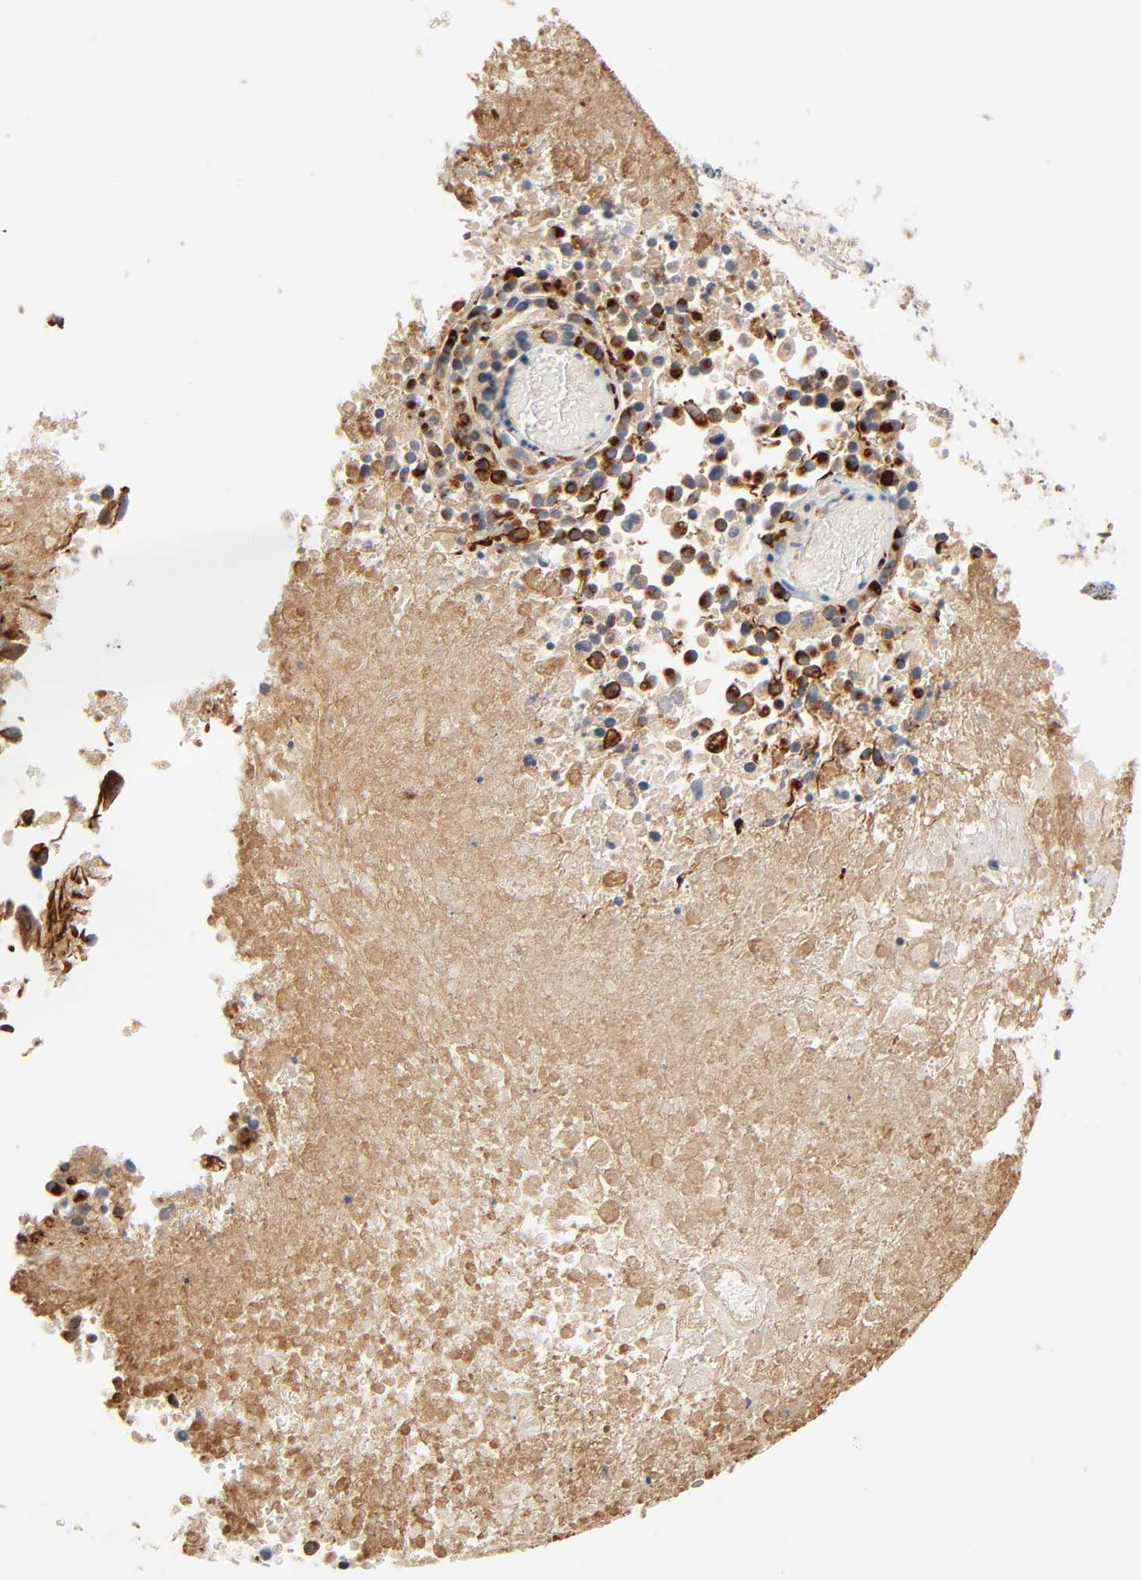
{"staining": {"intensity": "strong", "quantity": ">75%", "location": "cytoplasmic/membranous"}, "tissue": "melanoma", "cell_type": "Tumor cells", "image_type": "cancer", "snomed": [{"axis": "morphology", "description": "Malignant melanoma, Metastatic site"}, {"axis": "topography", "description": "Cerebral cortex"}], "caption": "A high amount of strong cytoplasmic/membranous staining is identified in about >75% of tumor cells in melanoma tissue. (DAB IHC, brown staining for protein, blue staining for nuclei).", "gene": "REEP6", "patient": {"sex": "female", "age": 52}}